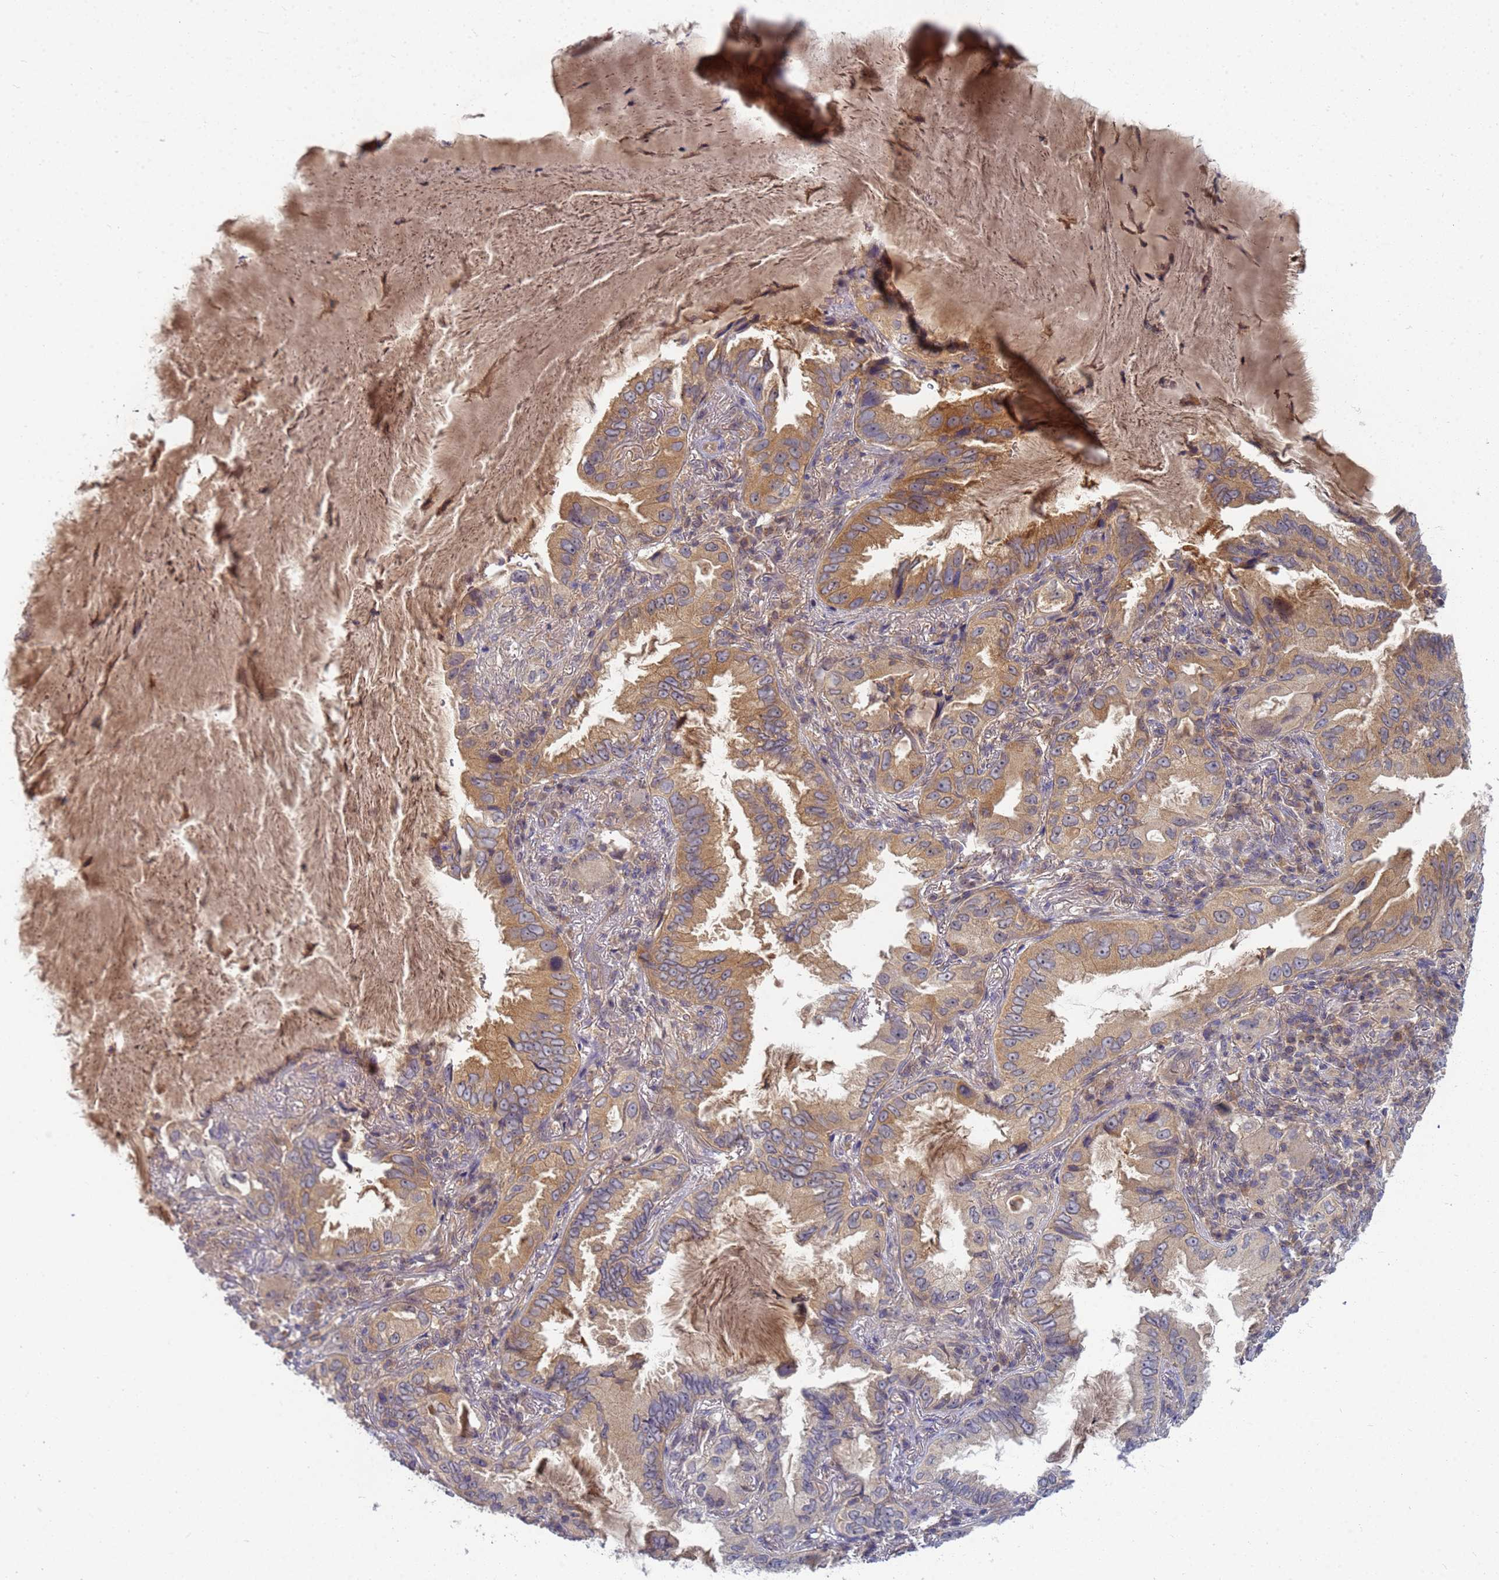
{"staining": {"intensity": "moderate", "quantity": "25%-75%", "location": "cytoplasmic/membranous"}, "tissue": "lung cancer", "cell_type": "Tumor cells", "image_type": "cancer", "snomed": [{"axis": "morphology", "description": "Adenocarcinoma, NOS"}, {"axis": "topography", "description": "Lung"}], "caption": "This image displays adenocarcinoma (lung) stained with IHC to label a protein in brown. The cytoplasmic/membranous of tumor cells show moderate positivity for the protein. Nuclei are counter-stained blue.", "gene": "SHARPIN", "patient": {"sex": "female", "age": 69}}